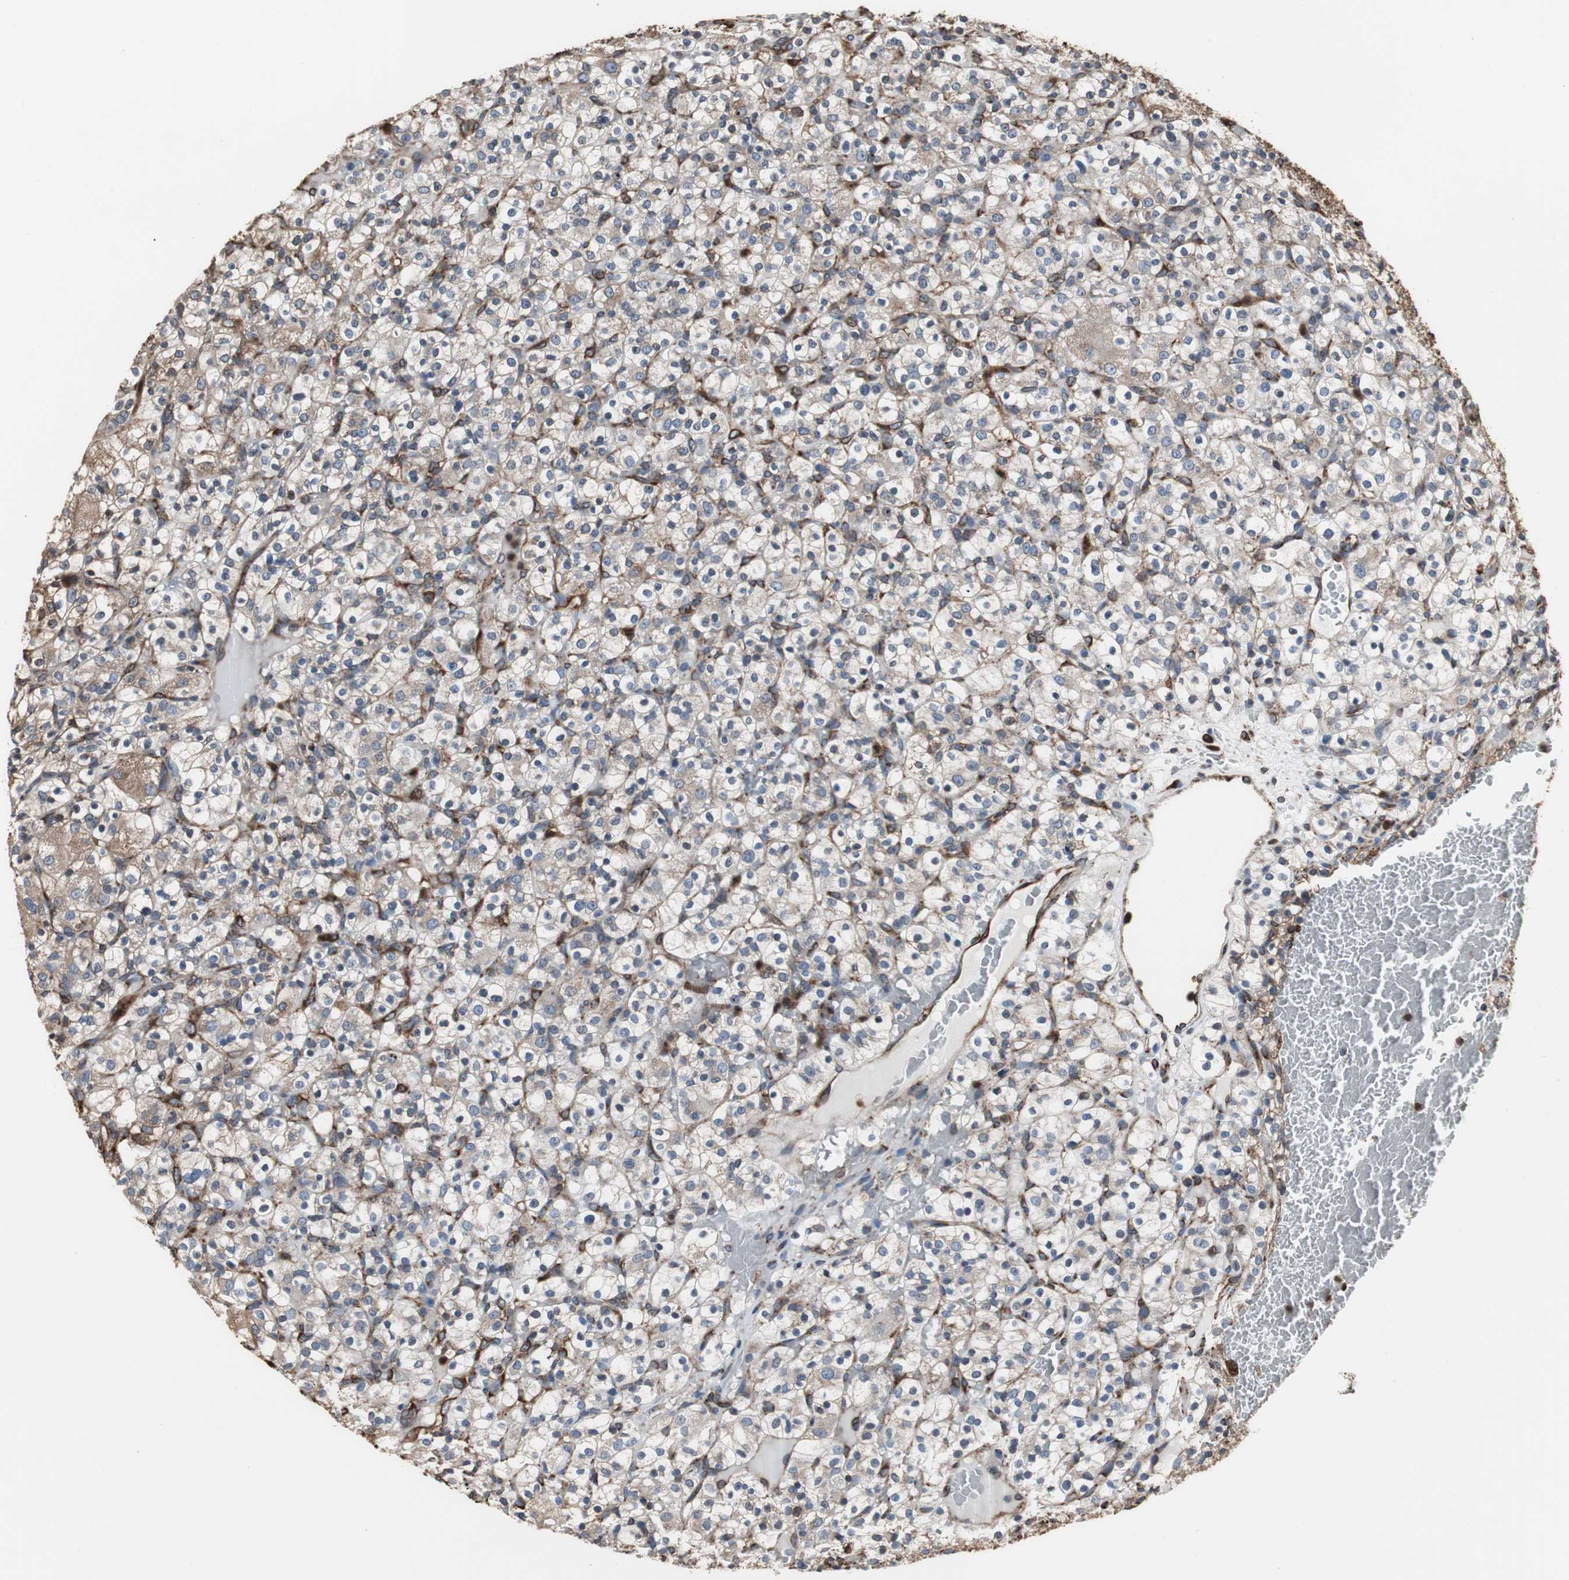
{"staining": {"intensity": "moderate", "quantity": ">75%", "location": "cytoplasmic/membranous"}, "tissue": "renal cancer", "cell_type": "Tumor cells", "image_type": "cancer", "snomed": [{"axis": "morphology", "description": "Normal tissue, NOS"}, {"axis": "morphology", "description": "Adenocarcinoma, NOS"}, {"axis": "topography", "description": "Kidney"}], "caption": "Protein expression analysis of human renal adenocarcinoma reveals moderate cytoplasmic/membranous positivity in approximately >75% of tumor cells. (IHC, brightfield microscopy, high magnification).", "gene": "CALU", "patient": {"sex": "female", "age": 72}}